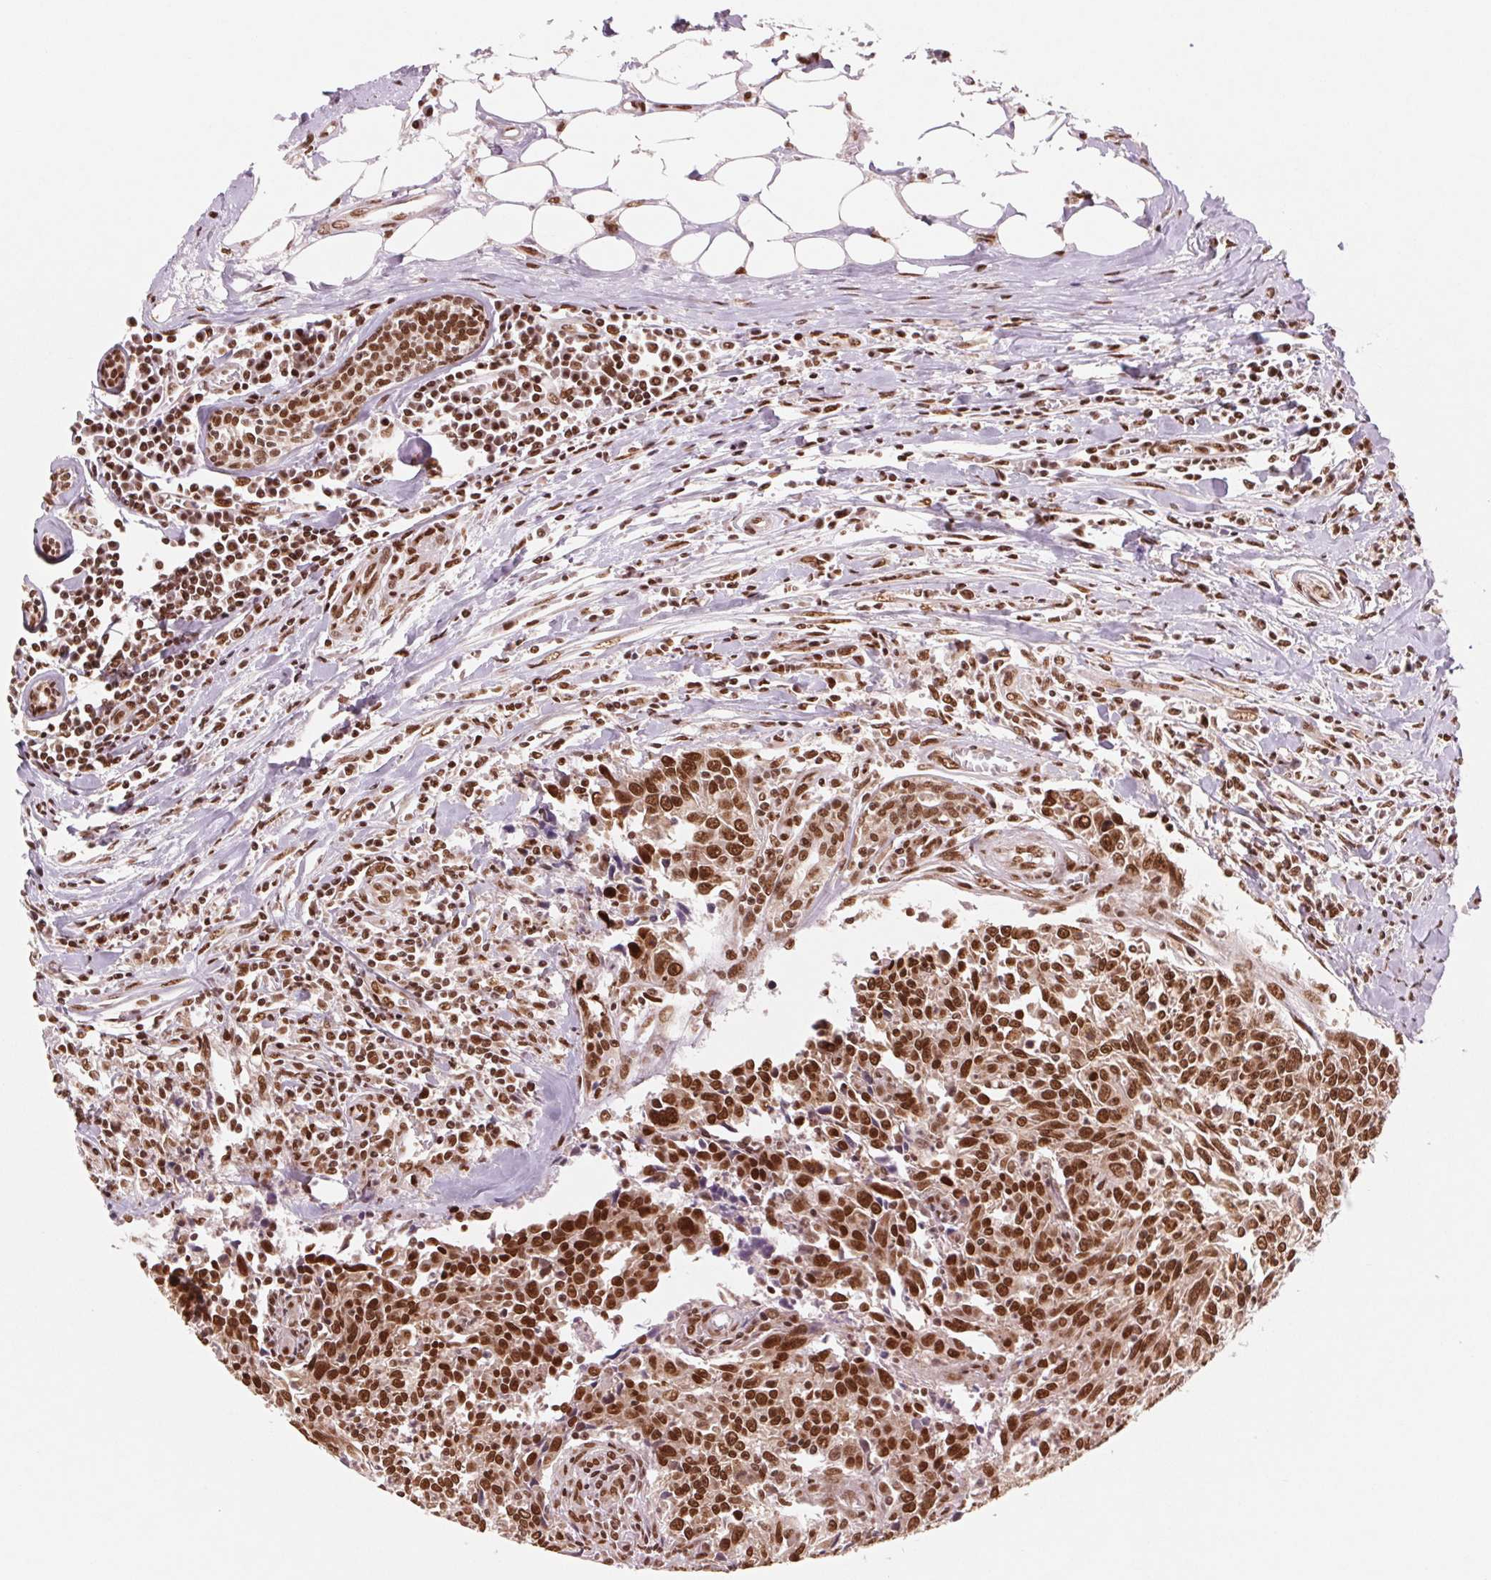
{"staining": {"intensity": "strong", "quantity": ">75%", "location": "nuclear"}, "tissue": "breast cancer", "cell_type": "Tumor cells", "image_type": "cancer", "snomed": [{"axis": "morphology", "description": "Duct carcinoma"}, {"axis": "topography", "description": "Breast"}], "caption": "Breast infiltrating ductal carcinoma tissue demonstrates strong nuclear expression in about >75% of tumor cells, visualized by immunohistochemistry.", "gene": "TTLL9", "patient": {"sex": "female", "age": 50}}